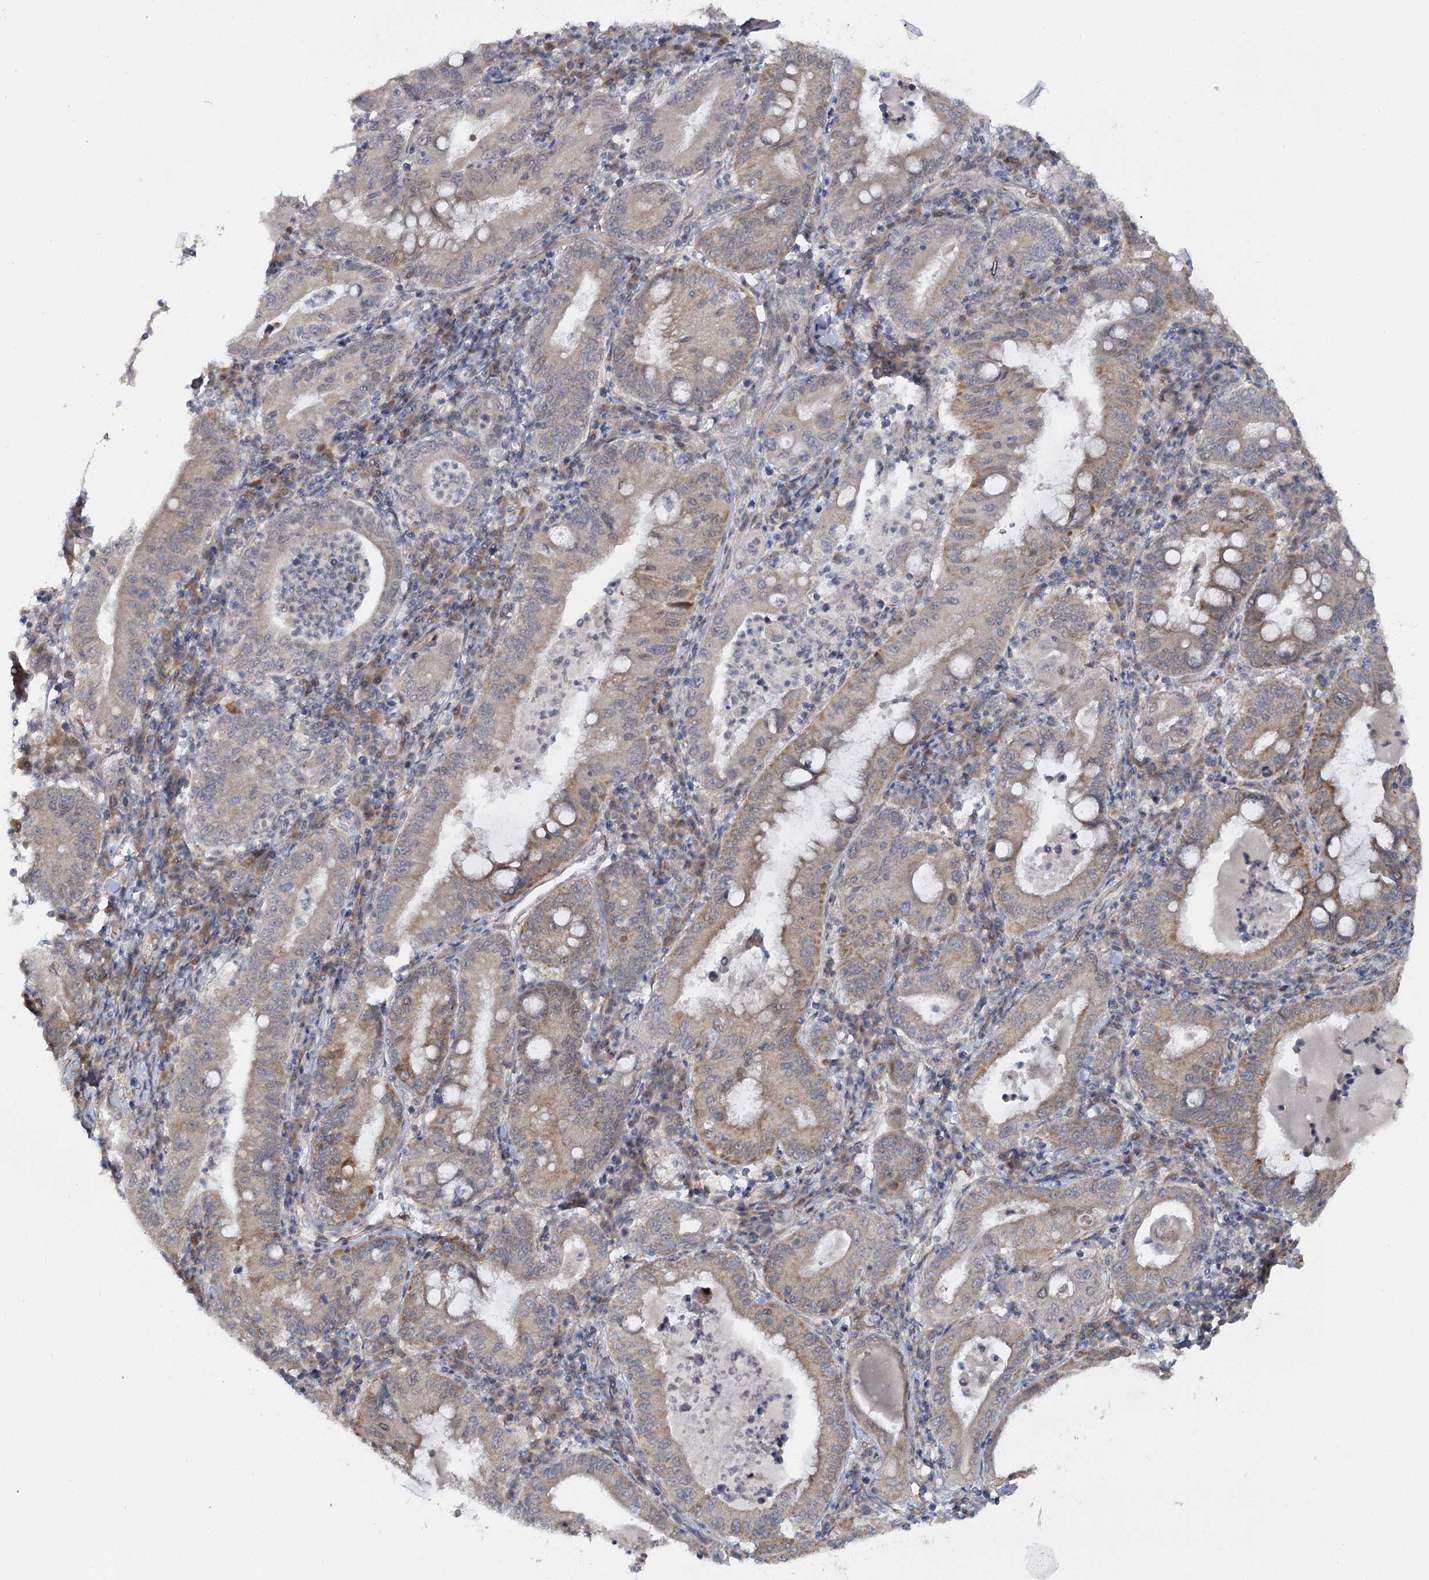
{"staining": {"intensity": "weak", "quantity": "25%-75%", "location": "cytoplasmic/membranous"}, "tissue": "stomach cancer", "cell_type": "Tumor cells", "image_type": "cancer", "snomed": [{"axis": "morphology", "description": "Normal tissue, NOS"}, {"axis": "morphology", "description": "Adenocarcinoma, NOS"}, {"axis": "topography", "description": "Esophagus"}, {"axis": "topography", "description": "Stomach, upper"}, {"axis": "topography", "description": "Peripheral nerve tissue"}], "caption": "An immunohistochemistry image of neoplastic tissue is shown. Protein staining in brown highlights weak cytoplasmic/membranous positivity in stomach cancer (adenocarcinoma) within tumor cells.", "gene": "TBC1D9B", "patient": {"sex": "male", "age": 62}}